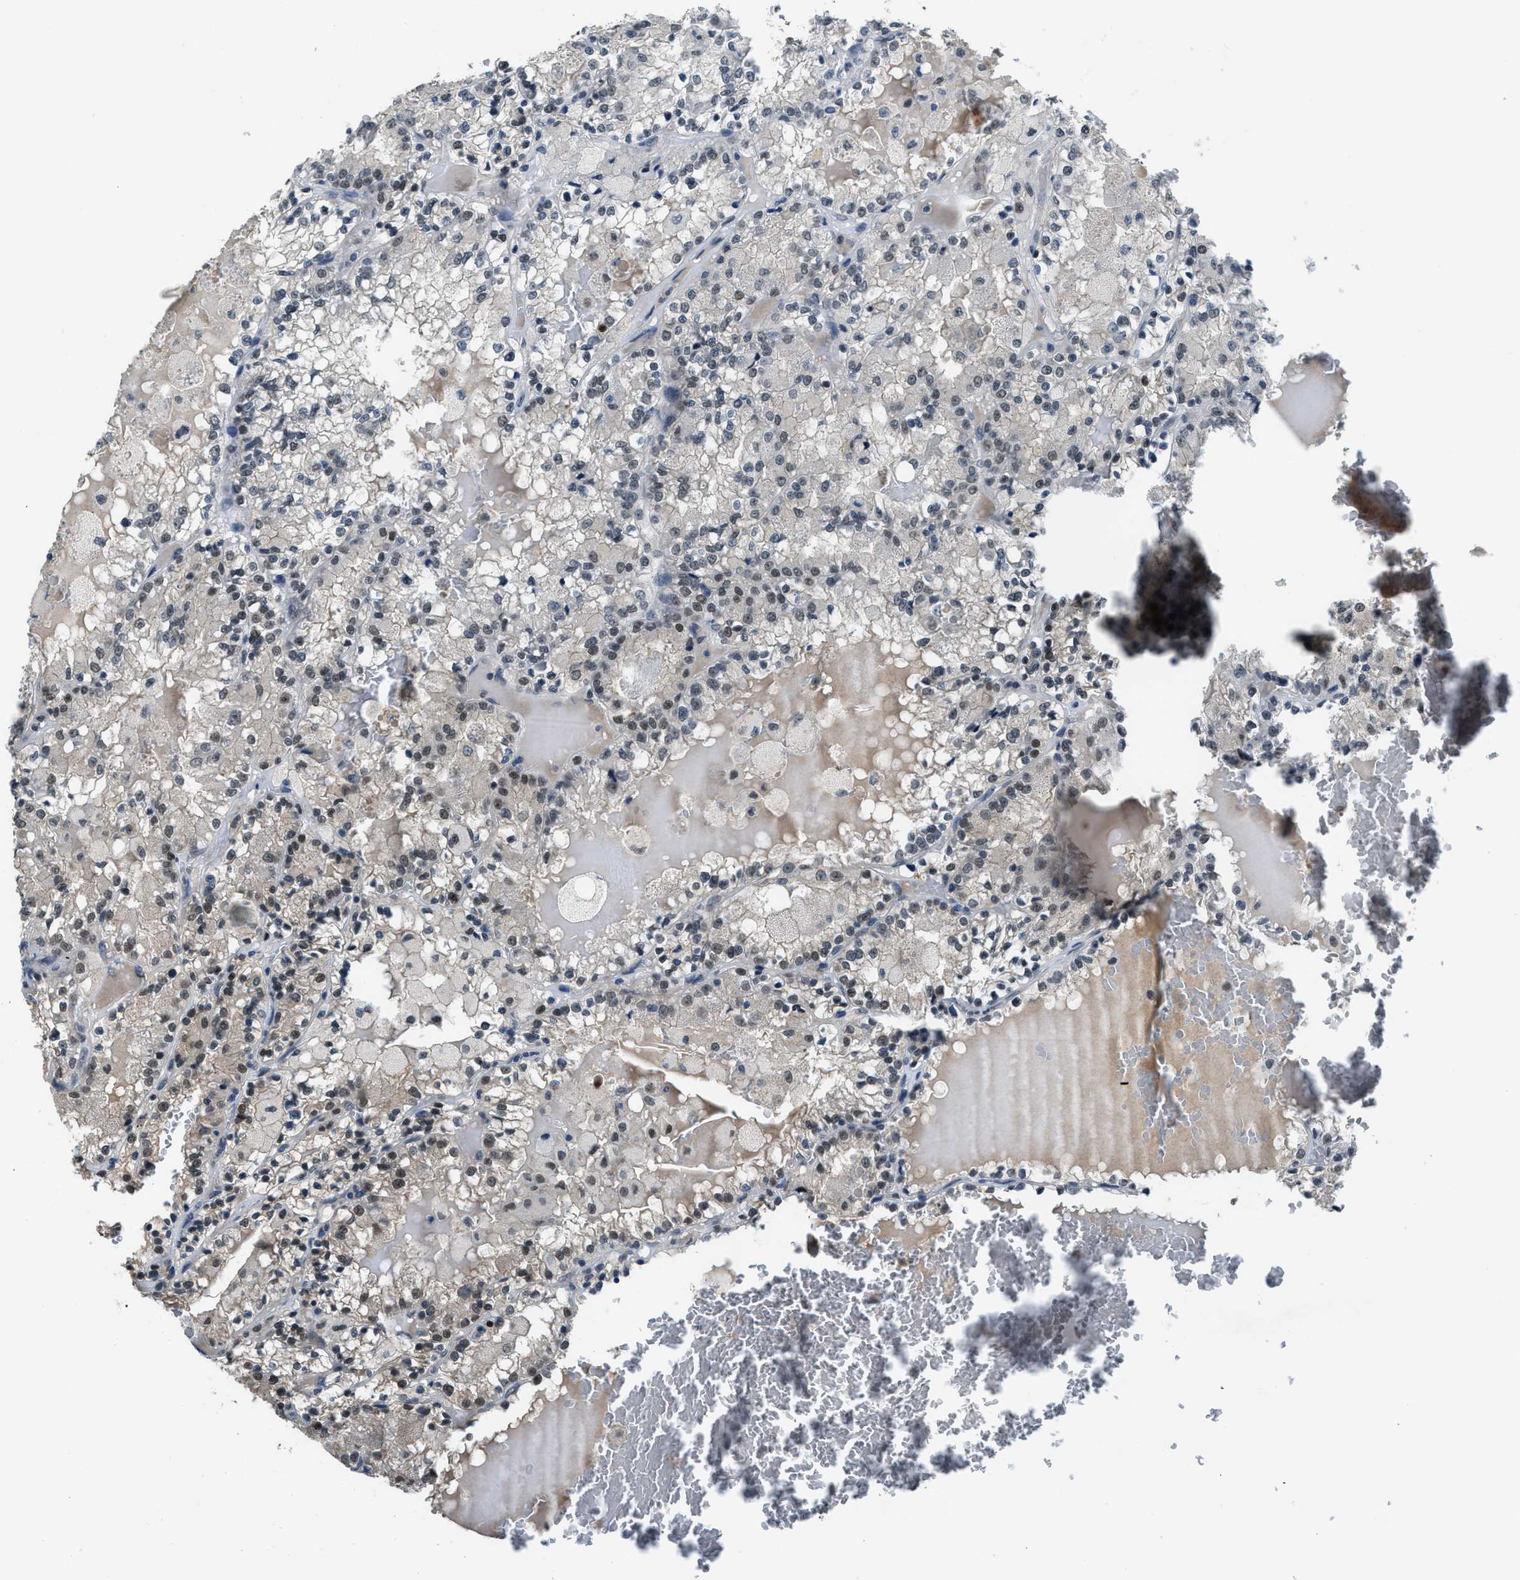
{"staining": {"intensity": "weak", "quantity": "25%-75%", "location": "nuclear"}, "tissue": "renal cancer", "cell_type": "Tumor cells", "image_type": "cancer", "snomed": [{"axis": "morphology", "description": "Adenocarcinoma, NOS"}, {"axis": "topography", "description": "Kidney"}], "caption": "Human renal cancer (adenocarcinoma) stained with a protein marker exhibits weak staining in tumor cells.", "gene": "DUSP19", "patient": {"sex": "female", "age": 56}}